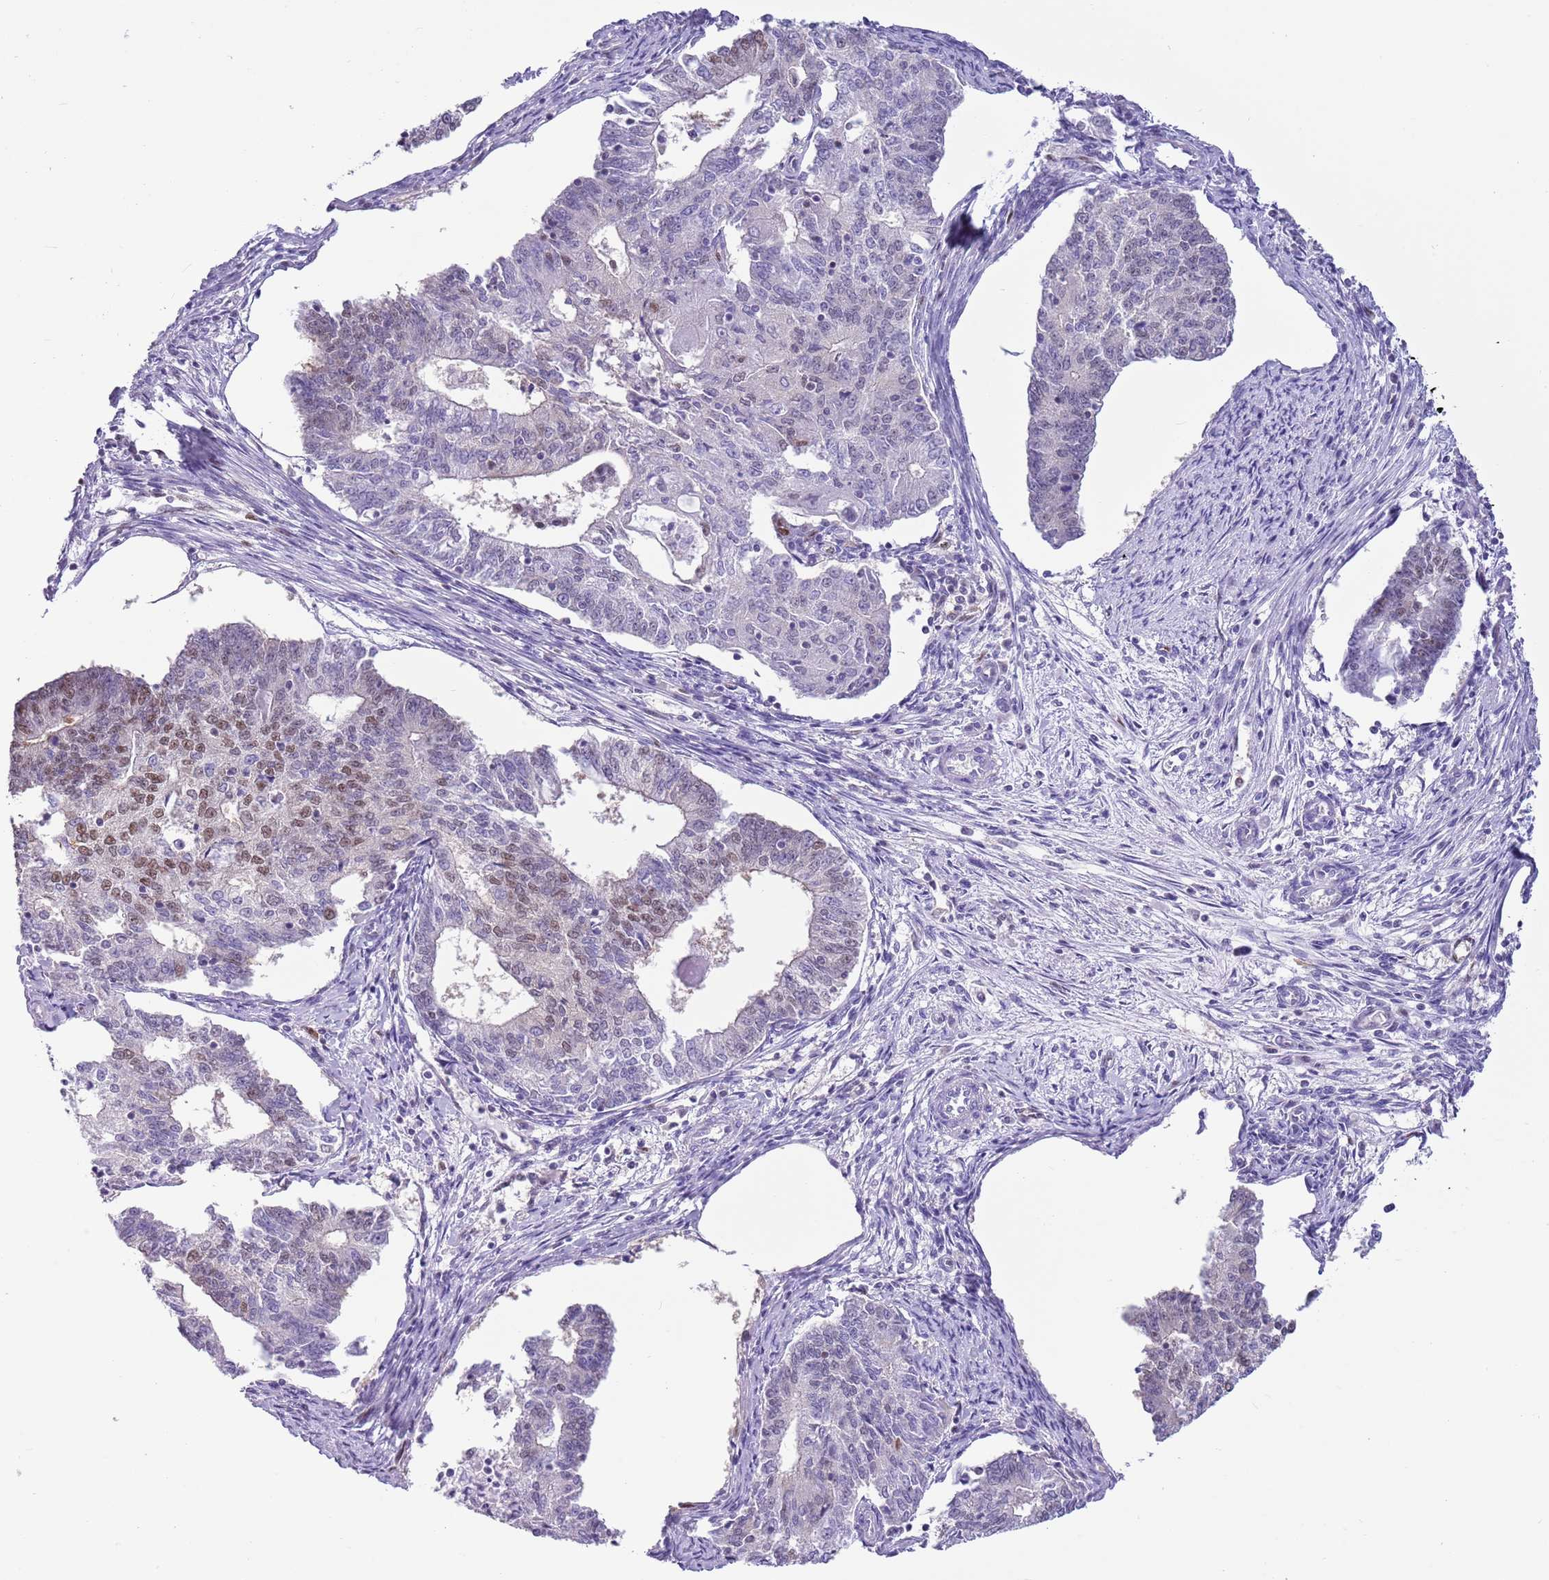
{"staining": {"intensity": "weak", "quantity": "25%-75%", "location": "nuclear"}, "tissue": "endometrial cancer", "cell_type": "Tumor cells", "image_type": "cancer", "snomed": [{"axis": "morphology", "description": "Adenocarcinoma, NOS"}, {"axis": "topography", "description": "Endometrium"}], "caption": "High-power microscopy captured an immunohistochemistry (IHC) histopathology image of adenocarcinoma (endometrial), revealing weak nuclear positivity in about 25%-75% of tumor cells. (brown staining indicates protein expression, while blue staining denotes nuclei).", "gene": "DDI2", "patient": {"sex": "female", "age": 56}}